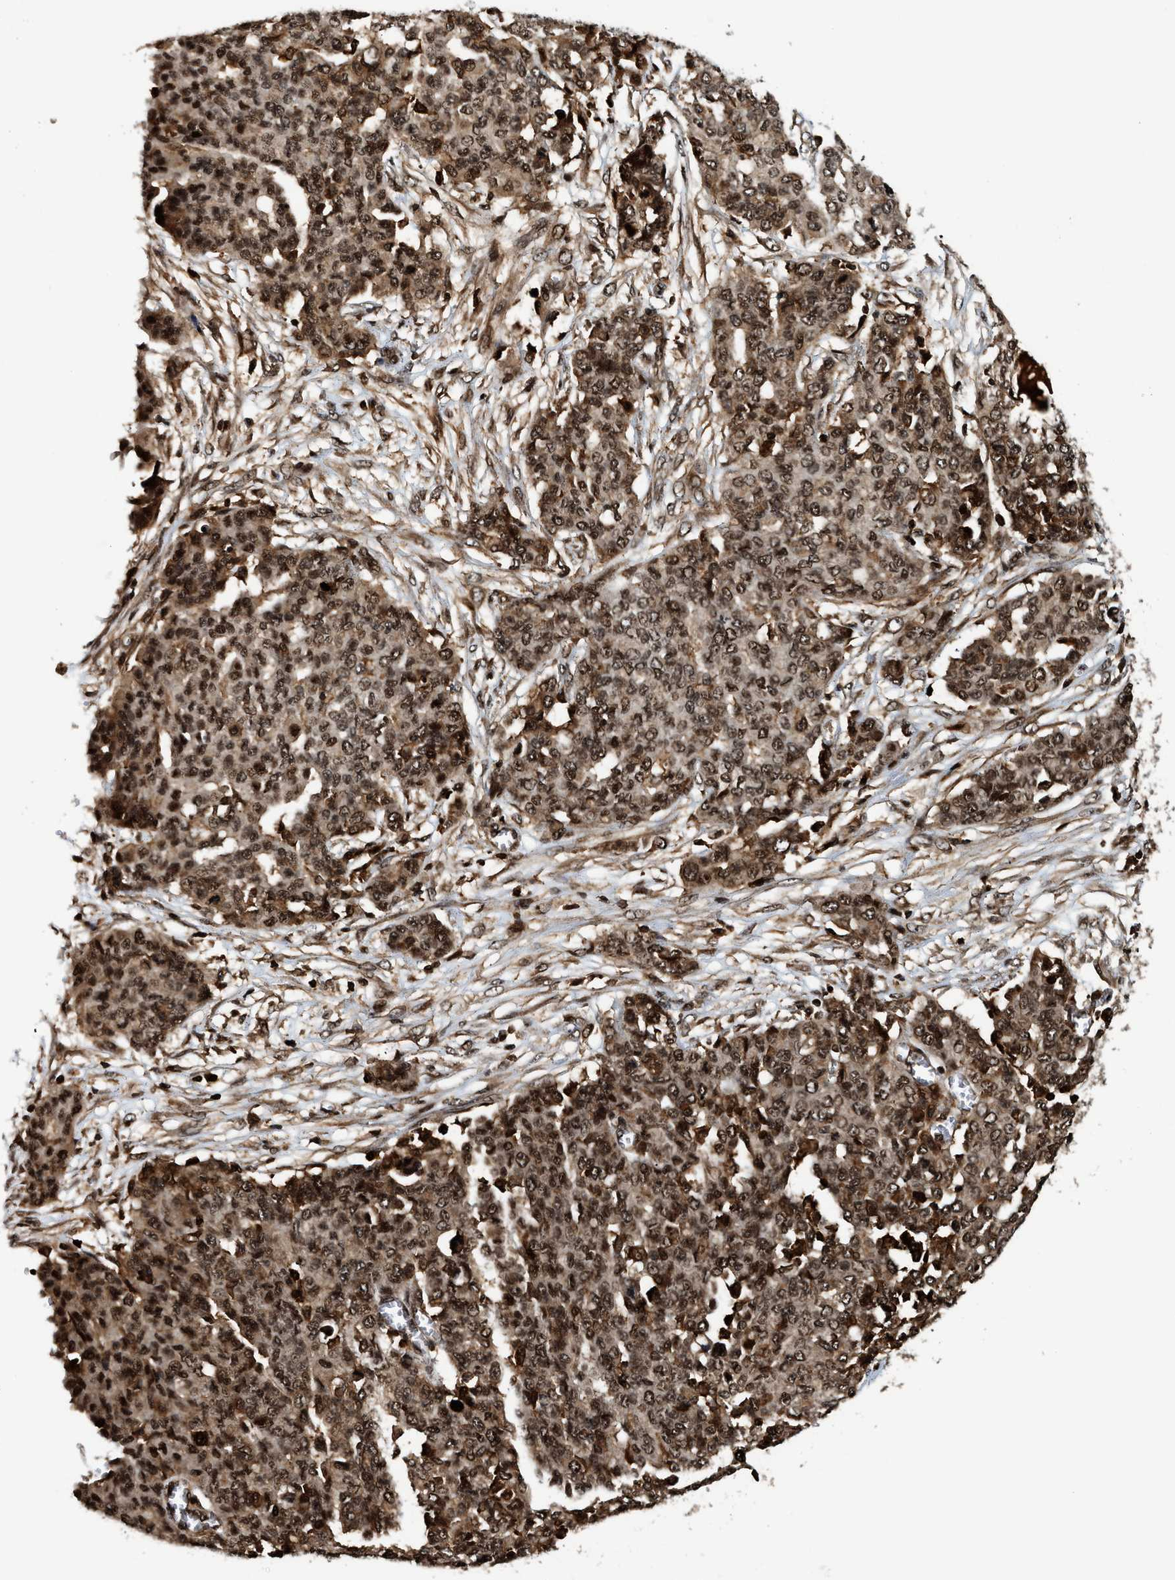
{"staining": {"intensity": "moderate", "quantity": ">75%", "location": "cytoplasmic/membranous,nuclear"}, "tissue": "ovarian cancer", "cell_type": "Tumor cells", "image_type": "cancer", "snomed": [{"axis": "morphology", "description": "Cystadenocarcinoma, serous, NOS"}, {"axis": "topography", "description": "Soft tissue"}, {"axis": "topography", "description": "Ovary"}], "caption": "Immunohistochemistry (IHC) (DAB) staining of human ovarian serous cystadenocarcinoma demonstrates moderate cytoplasmic/membranous and nuclear protein staining in about >75% of tumor cells. (DAB IHC with brightfield microscopy, high magnification).", "gene": "MDM2", "patient": {"sex": "female", "age": 57}}